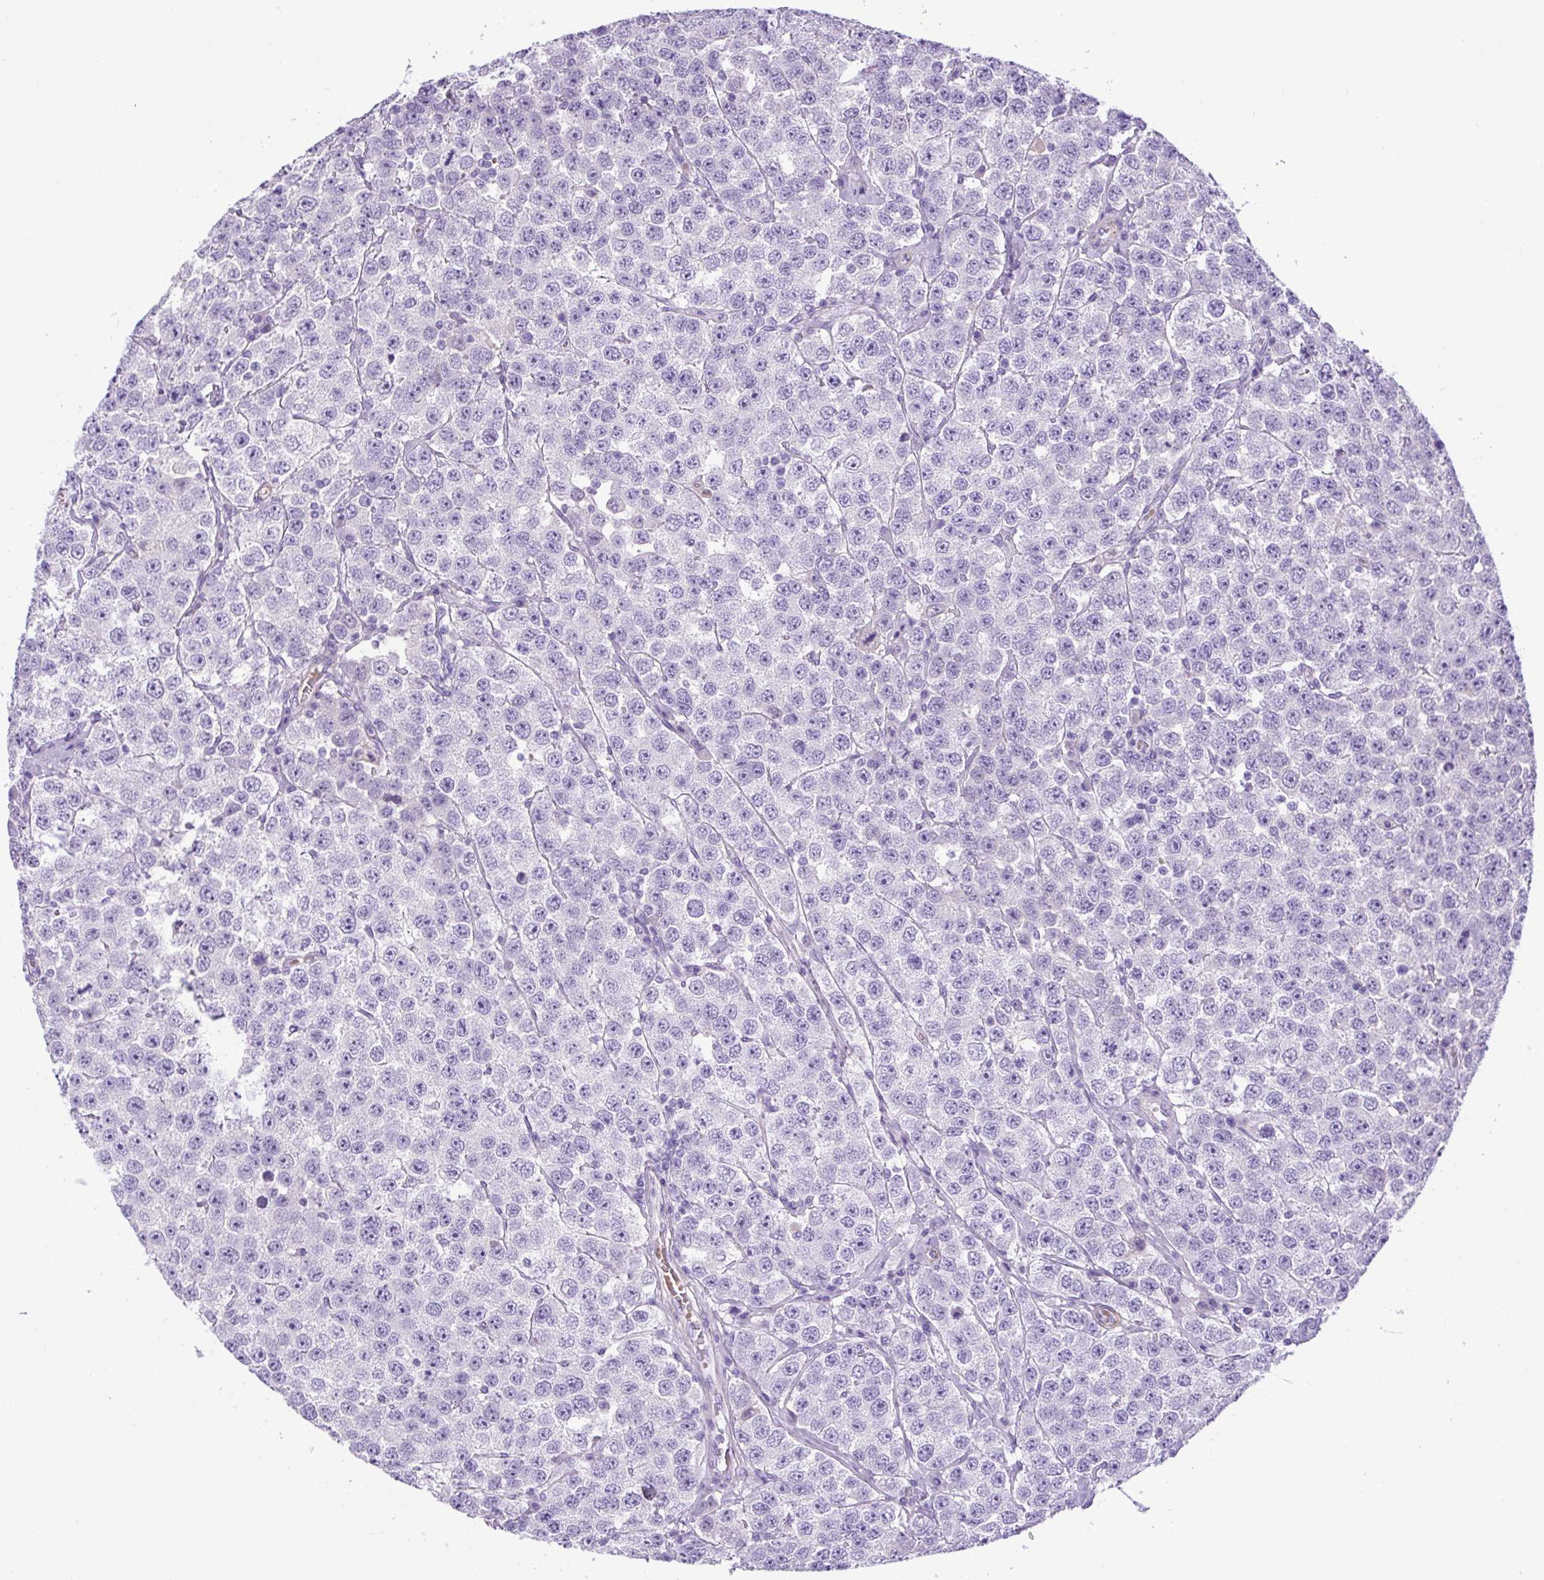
{"staining": {"intensity": "negative", "quantity": "none", "location": "none"}, "tissue": "testis cancer", "cell_type": "Tumor cells", "image_type": "cancer", "snomed": [{"axis": "morphology", "description": "Seminoma, NOS"}, {"axis": "topography", "description": "Testis"}], "caption": "DAB (3,3'-diaminobenzidine) immunohistochemical staining of testis cancer exhibits no significant staining in tumor cells. (IHC, brightfield microscopy, high magnification).", "gene": "VWA7", "patient": {"sex": "male", "age": 28}}